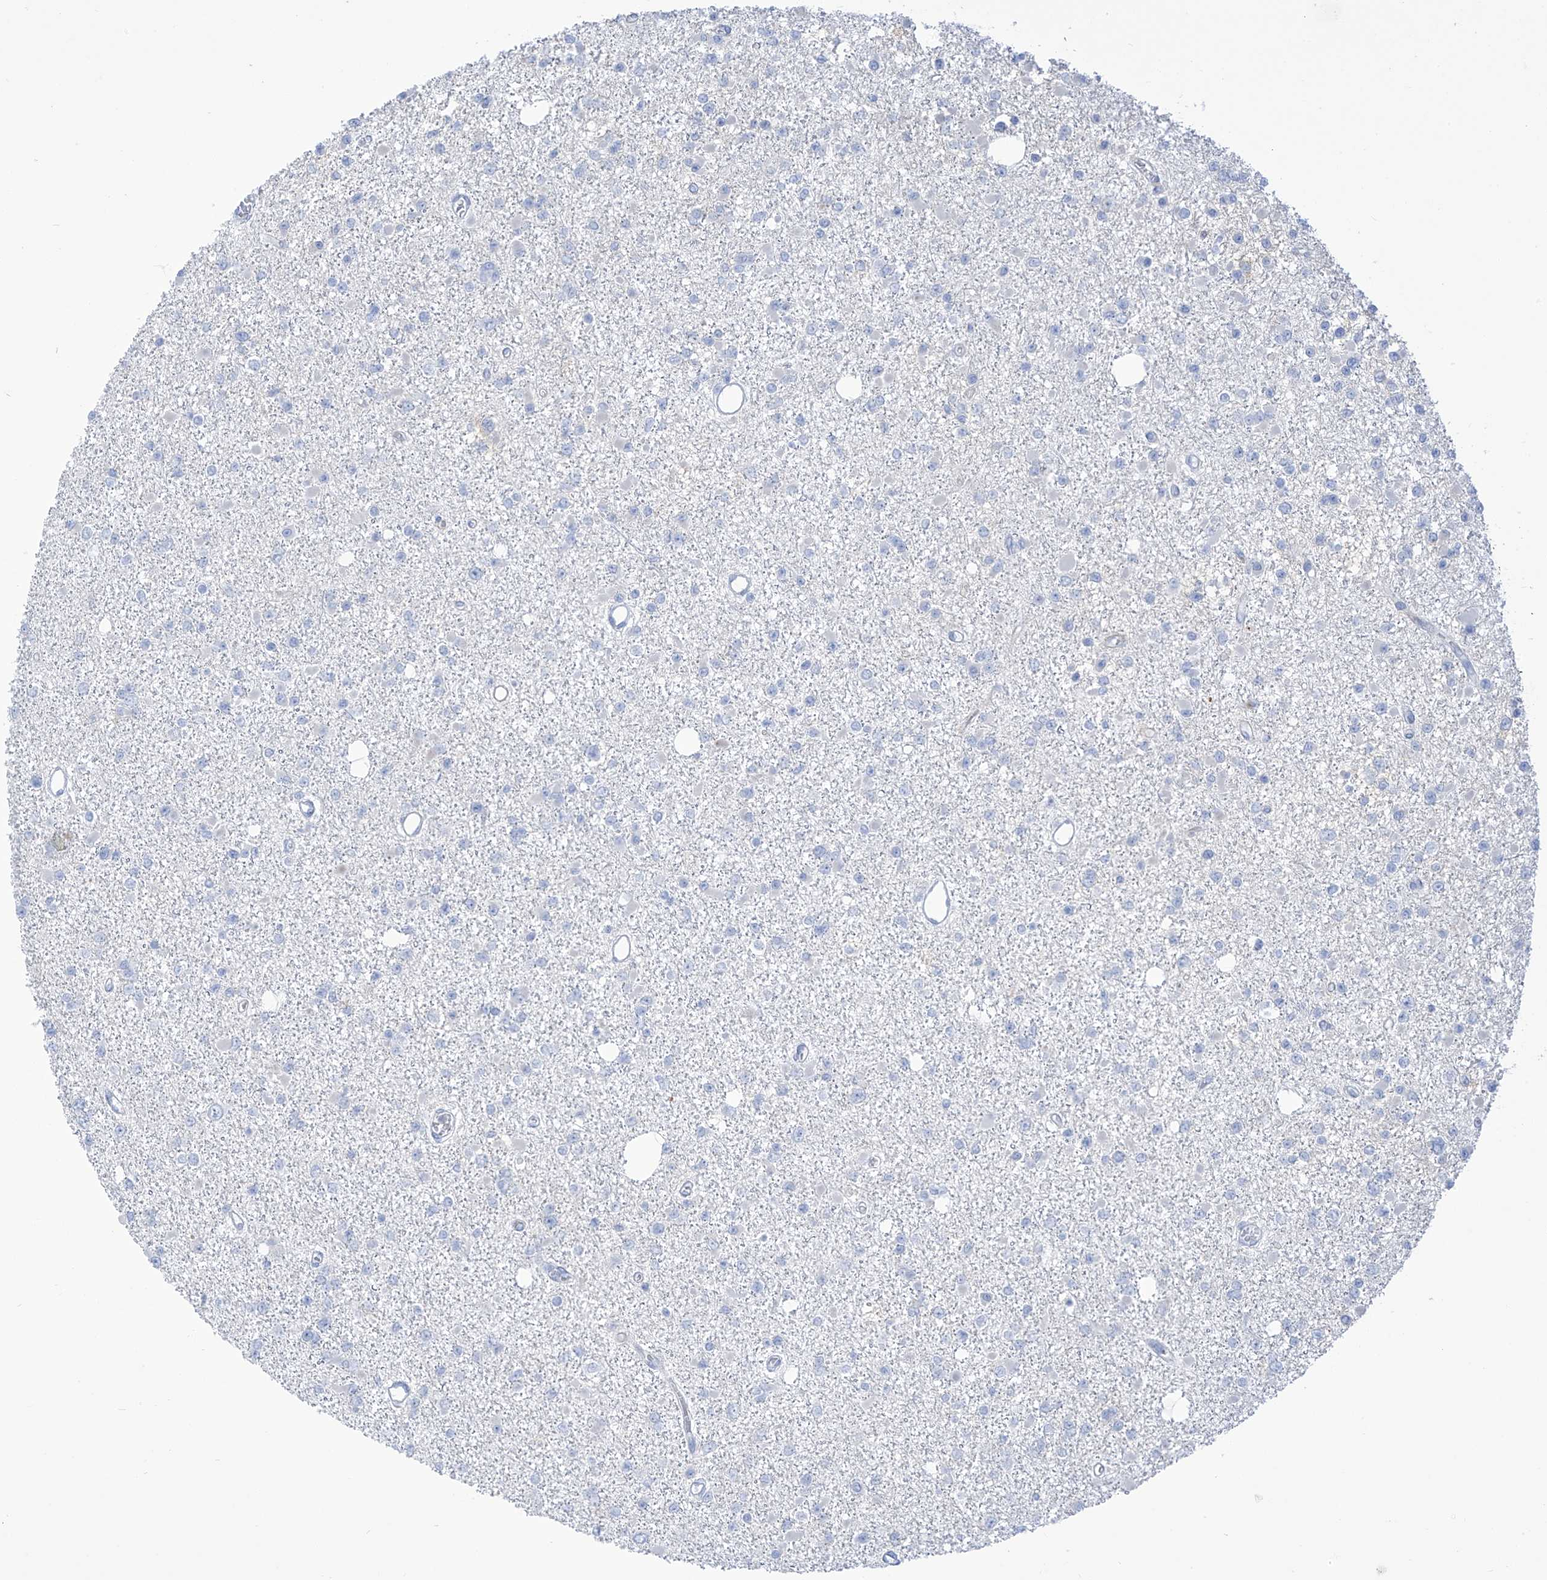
{"staining": {"intensity": "negative", "quantity": "none", "location": "none"}, "tissue": "glioma", "cell_type": "Tumor cells", "image_type": "cancer", "snomed": [{"axis": "morphology", "description": "Glioma, malignant, Low grade"}, {"axis": "topography", "description": "Brain"}], "caption": "Micrograph shows no significant protein staining in tumor cells of glioma. The staining is performed using DAB brown chromogen with nuclei counter-stained in using hematoxylin.", "gene": "FABP2", "patient": {"sex": "female", "age": 22}}